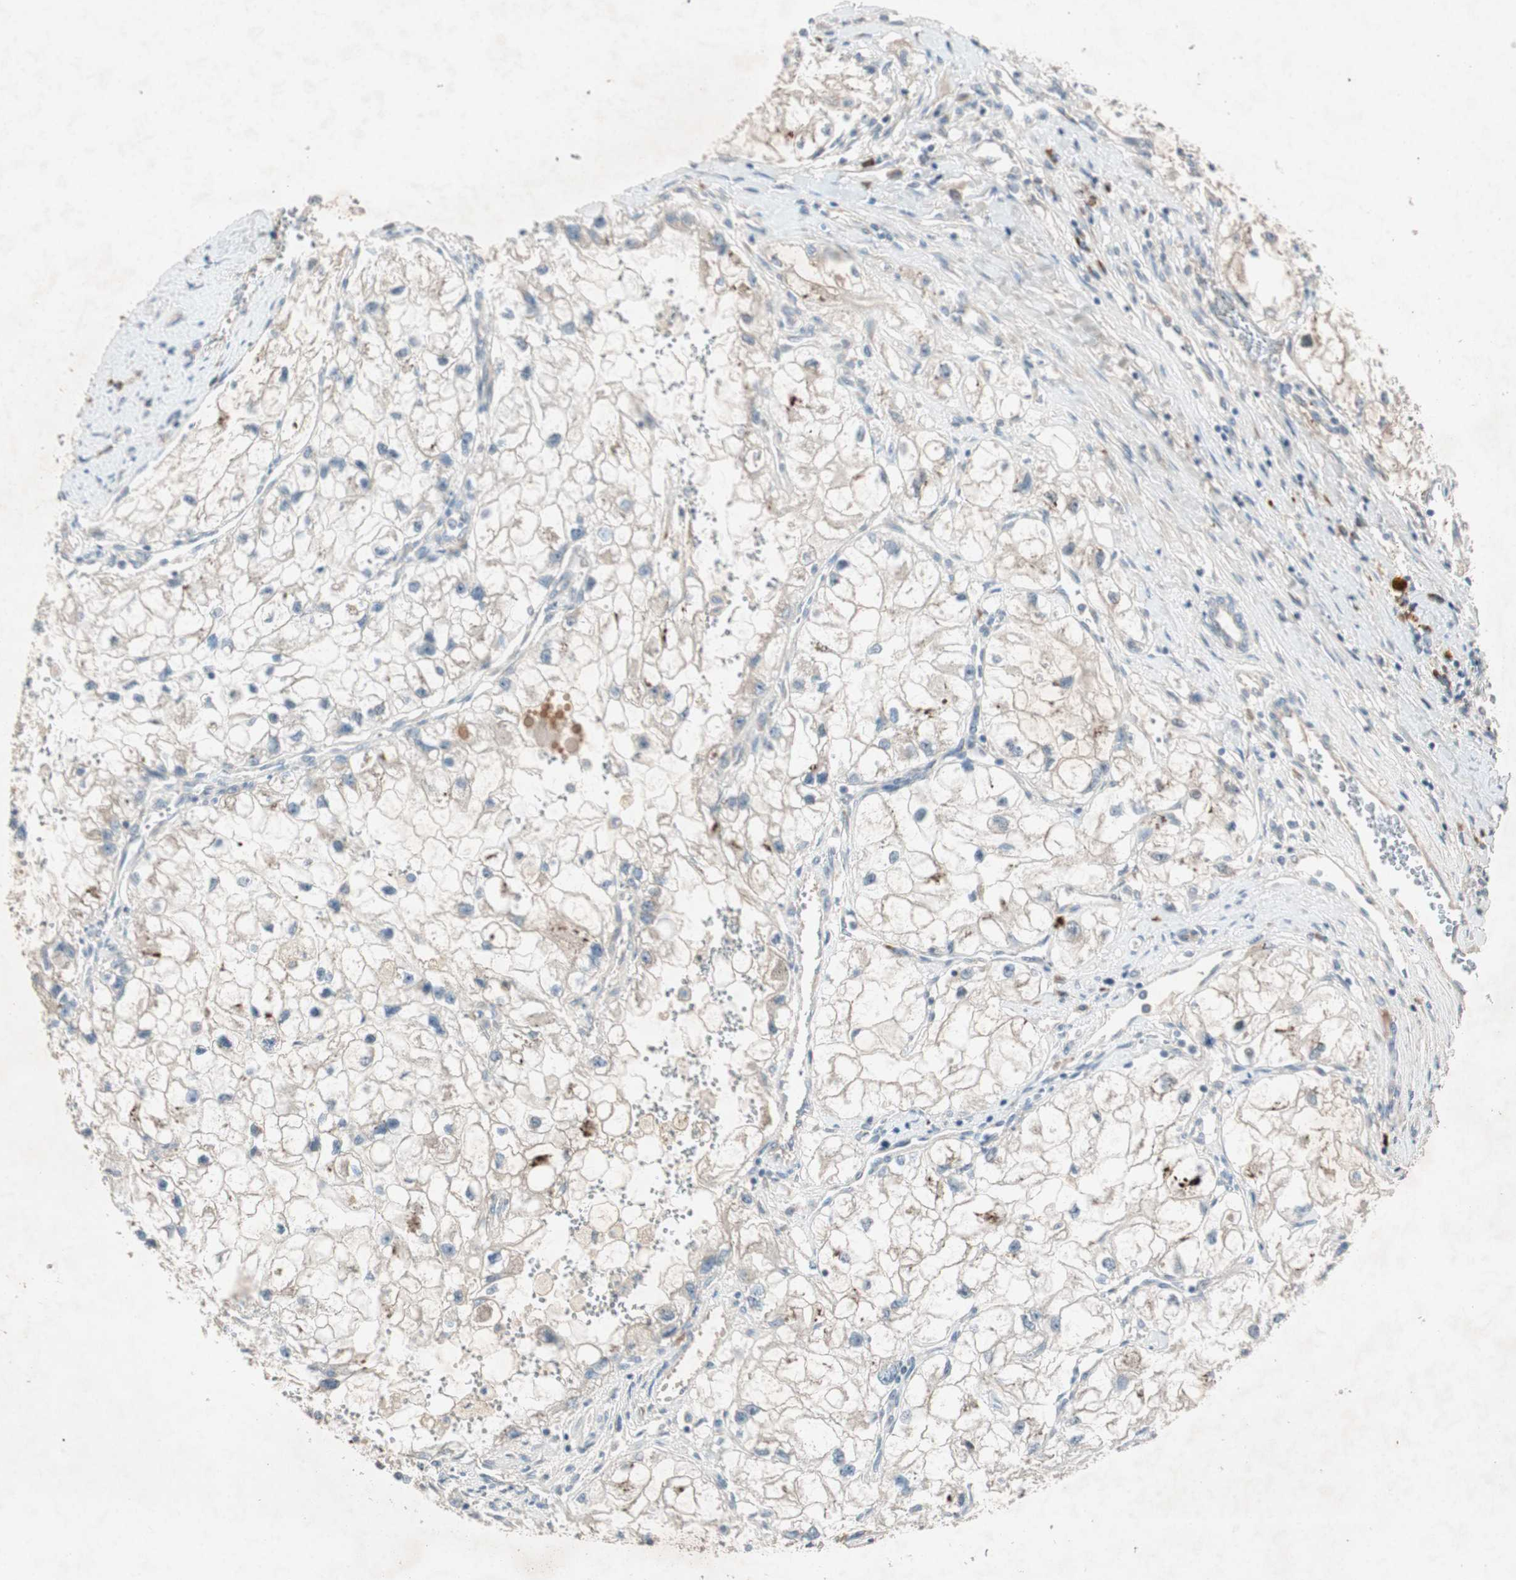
{"staining": {"intensity": "weak", "quantity": "25%-75%", "location": "cytoplasmic/membranous"}, "tissue": "renal cancer", "cell_type": "Tumor cells", "image_type": "cancer", "snomed": [{"axis": "morphology", "description": "Adenocarcinoma, NOS"}, {"axis": "topography", "description": "Kidney"}], "caption": "This is an image of immunohistochemistry staining of renal cancer, which shows weak positivity in the cytoplasmic/membranous of tumor cells.", "gene": "APOO", "patient": {"sex": "female", "age": 70}}